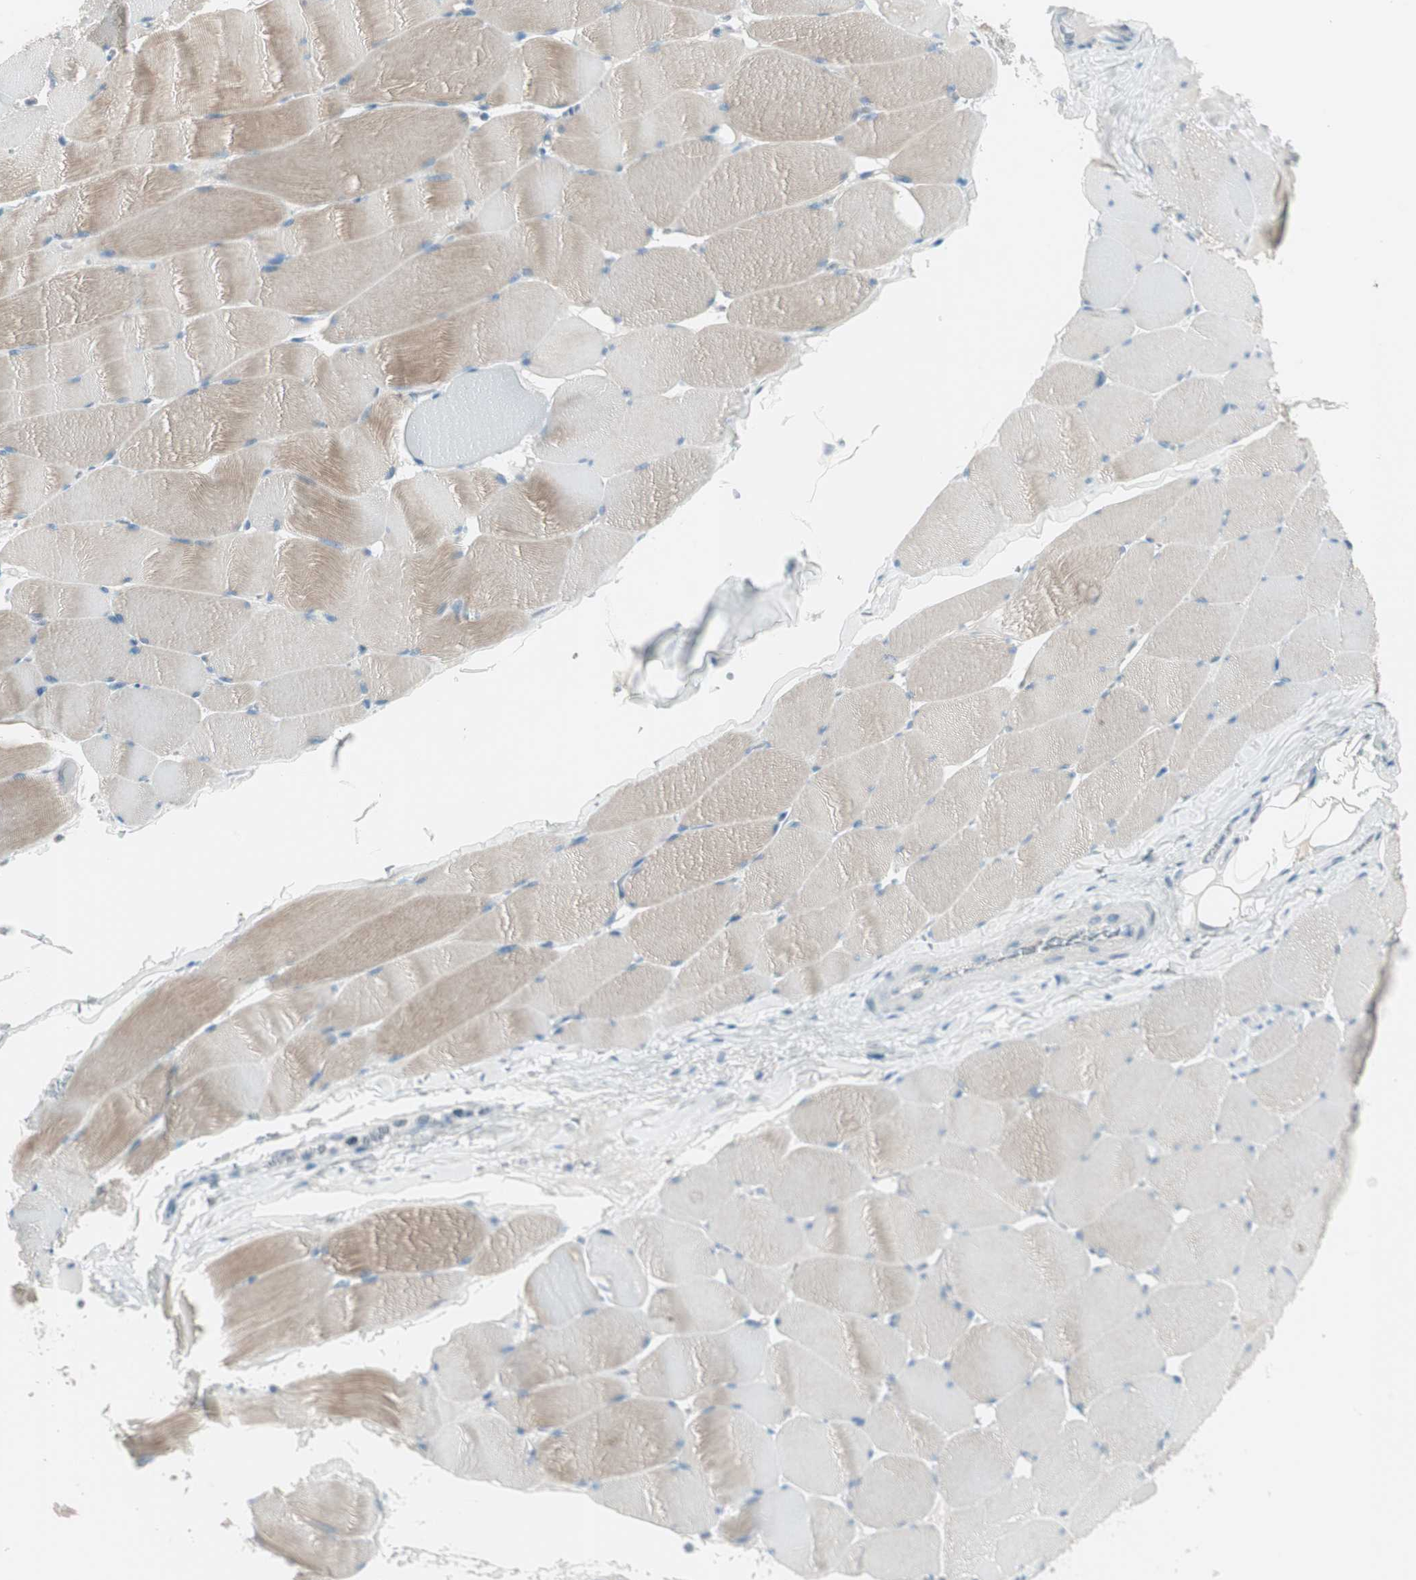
{"staining": {"intensity": "moderate", "quantity": ">75%", "location": "cytoplasmic/membranous"}, "tissue": "skeletal muscle", "cell_type": "Myocytes", "image_type": "normal", "snomed": [{"axis": "morphology", "description": "Normal tissue, NOS"}, {"axis": "topography", "description": "Skeletal muscle"}], "caption": "Immunohistochemistry (IHC) (DAB (3,3'-diaminobenzidine)) staining of unremarkable skeletal muscle reveals moderate cytoplasmic/membranous protein staining in approximately >75% of myocytes.", "gene": "ITLN2", "patient": {"sex": "male", "age": 62}}